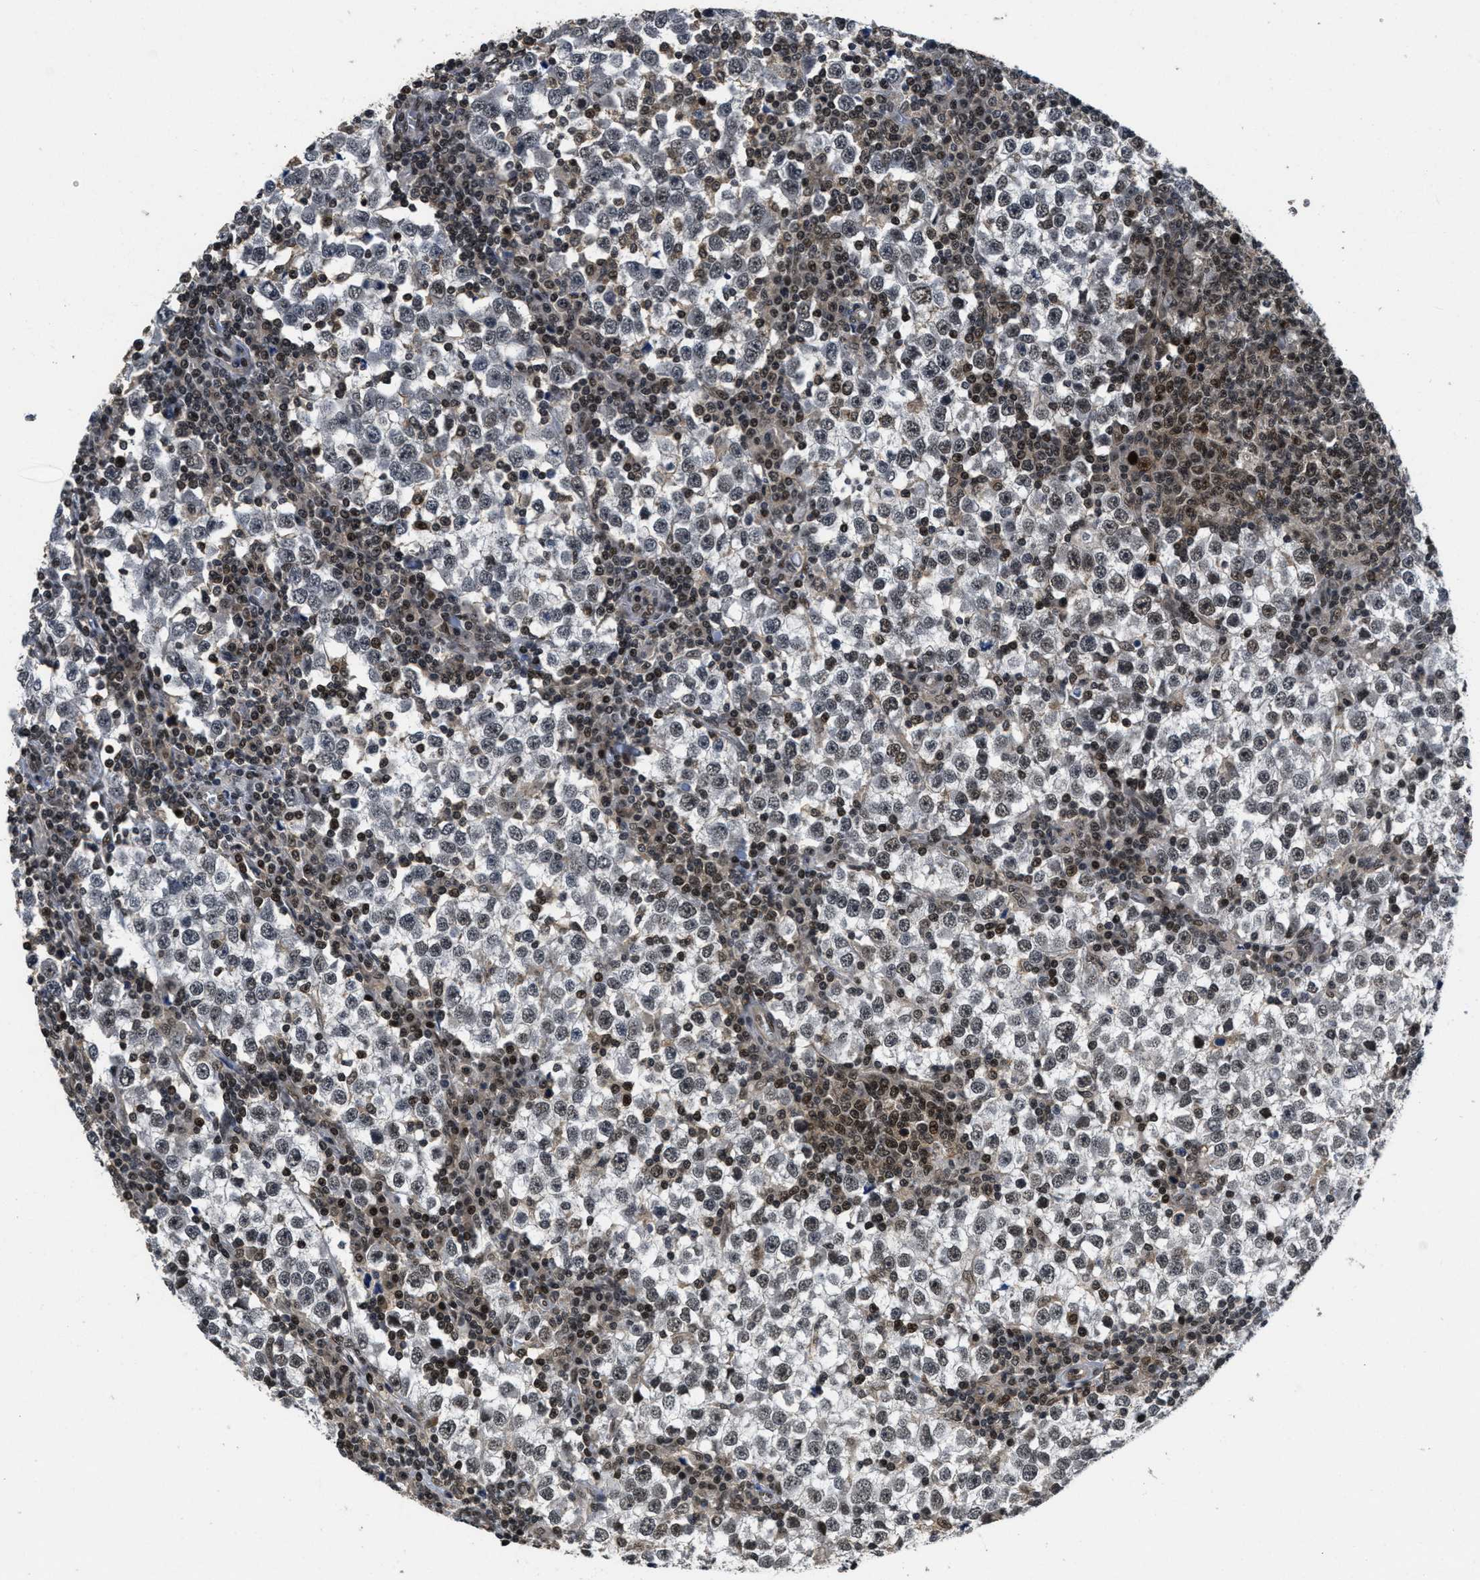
{"staining": {"intensity": "weak", "quantity": "<25%", "location": "nuclear"}, "tissue": "testis cancer", "cell_type": "Tumor cells", "image_type": "cancer", "snomed": [{"axis": "morphology", "description": "Seminoma, NOS"}, {"axis": "topography", "description": "Testis"}], "caption": "Photomicrograph shows no protein expression in tumor cells of seminoma (testis) tissue.", "gene": "CUL4B", "patient": {"sex": "male", "age": 65}}